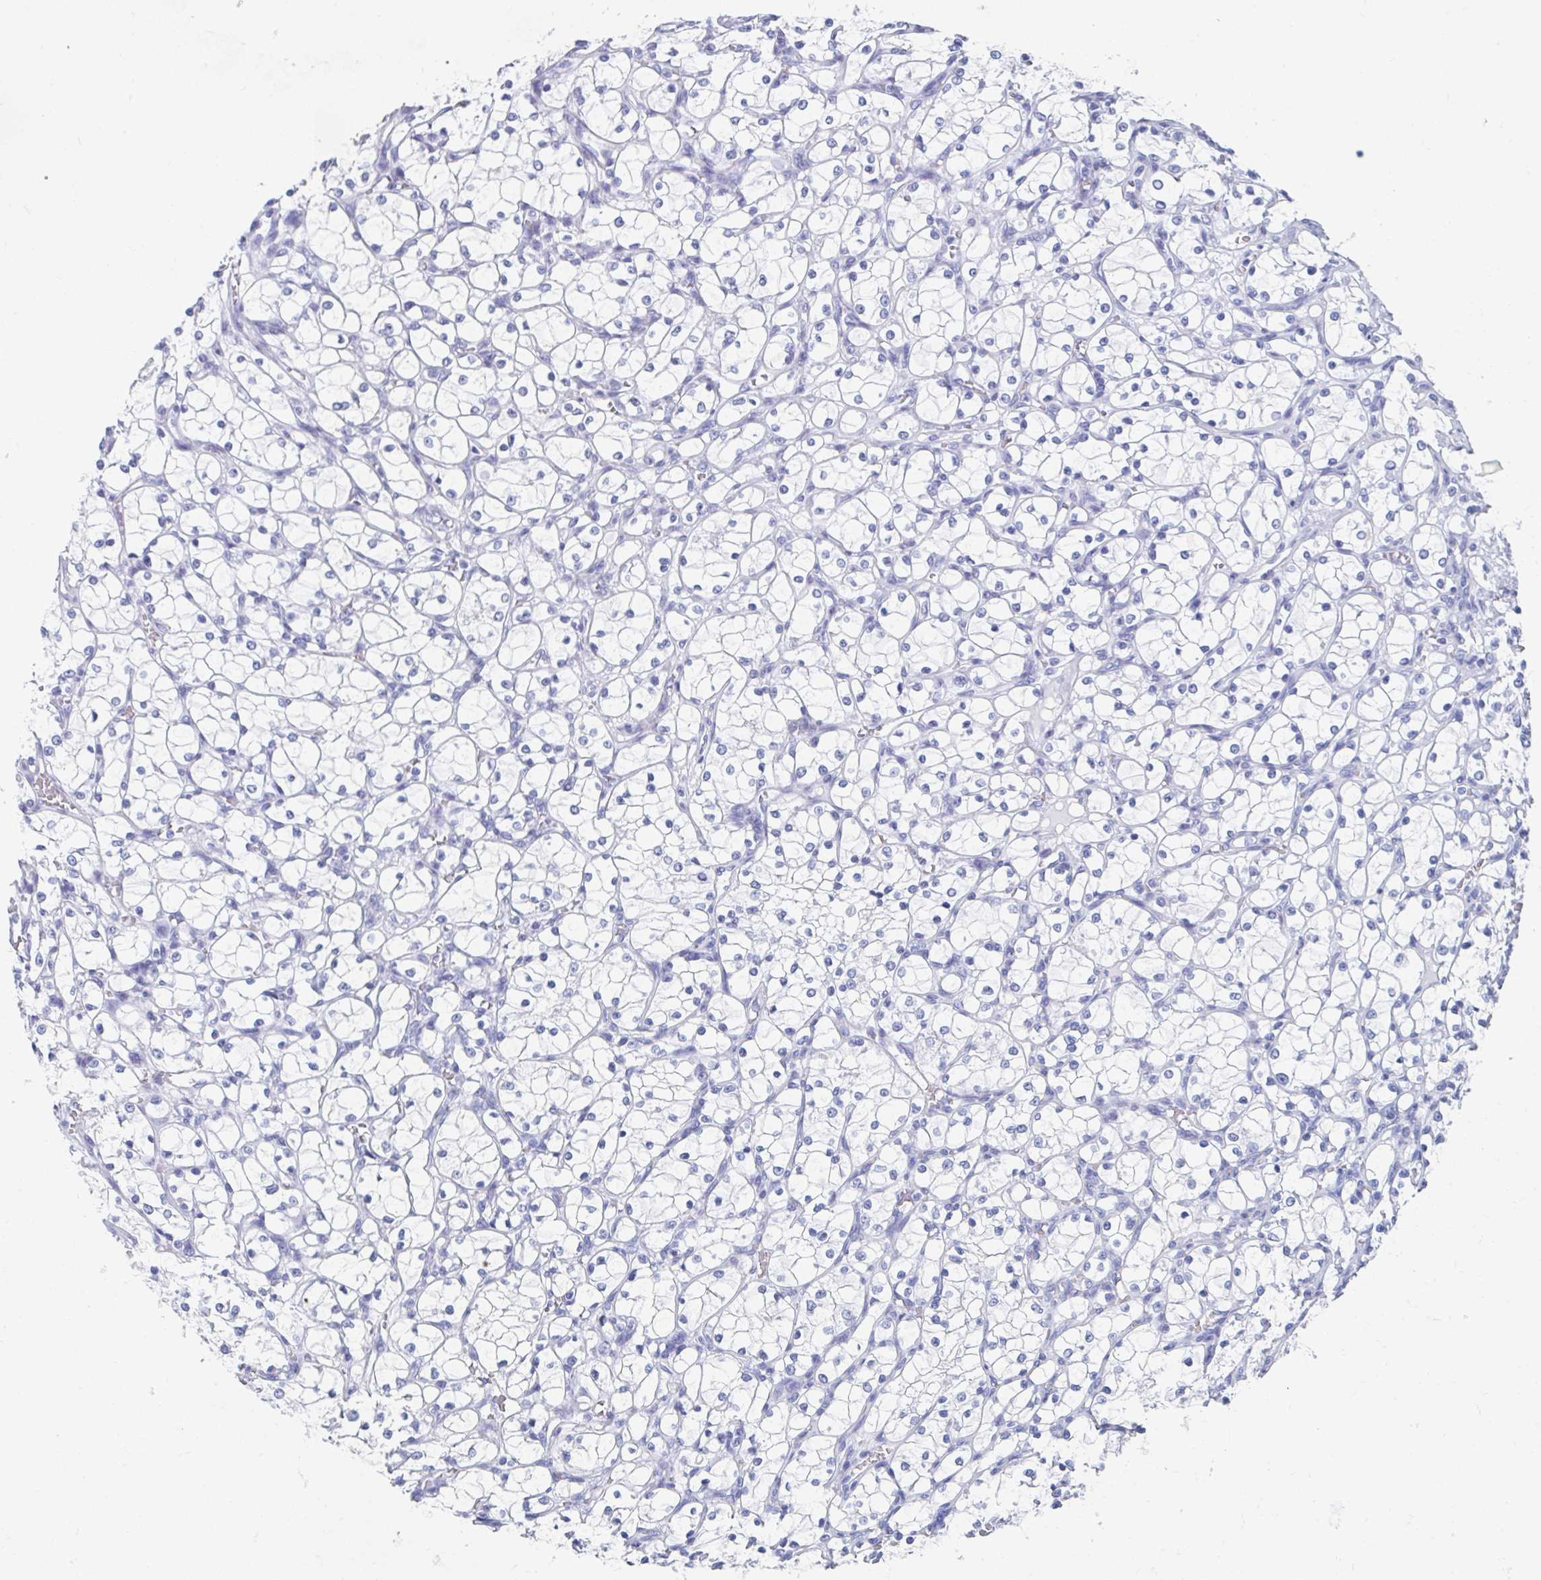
{"staining": {"intensity": "negative", "quantity": "none", "location": "none"}, "tissue": "renal cancer", "cell_type": "Tumor cells", "image_type": "cancer", "snomed": [{"axis": "morphology", "description": "Adenocarcinoma, NOS"}, {"axis": "topography", "description": "Kidney"}], "caption": "Immunohistochemistry (IHC) micrograph of human adenocarcinoma (renal) stained for a protein (brown), which displays no staining in tumor cells.", "gene": "HDGFL1", "patient": {"sex": "female", "age": 69}}